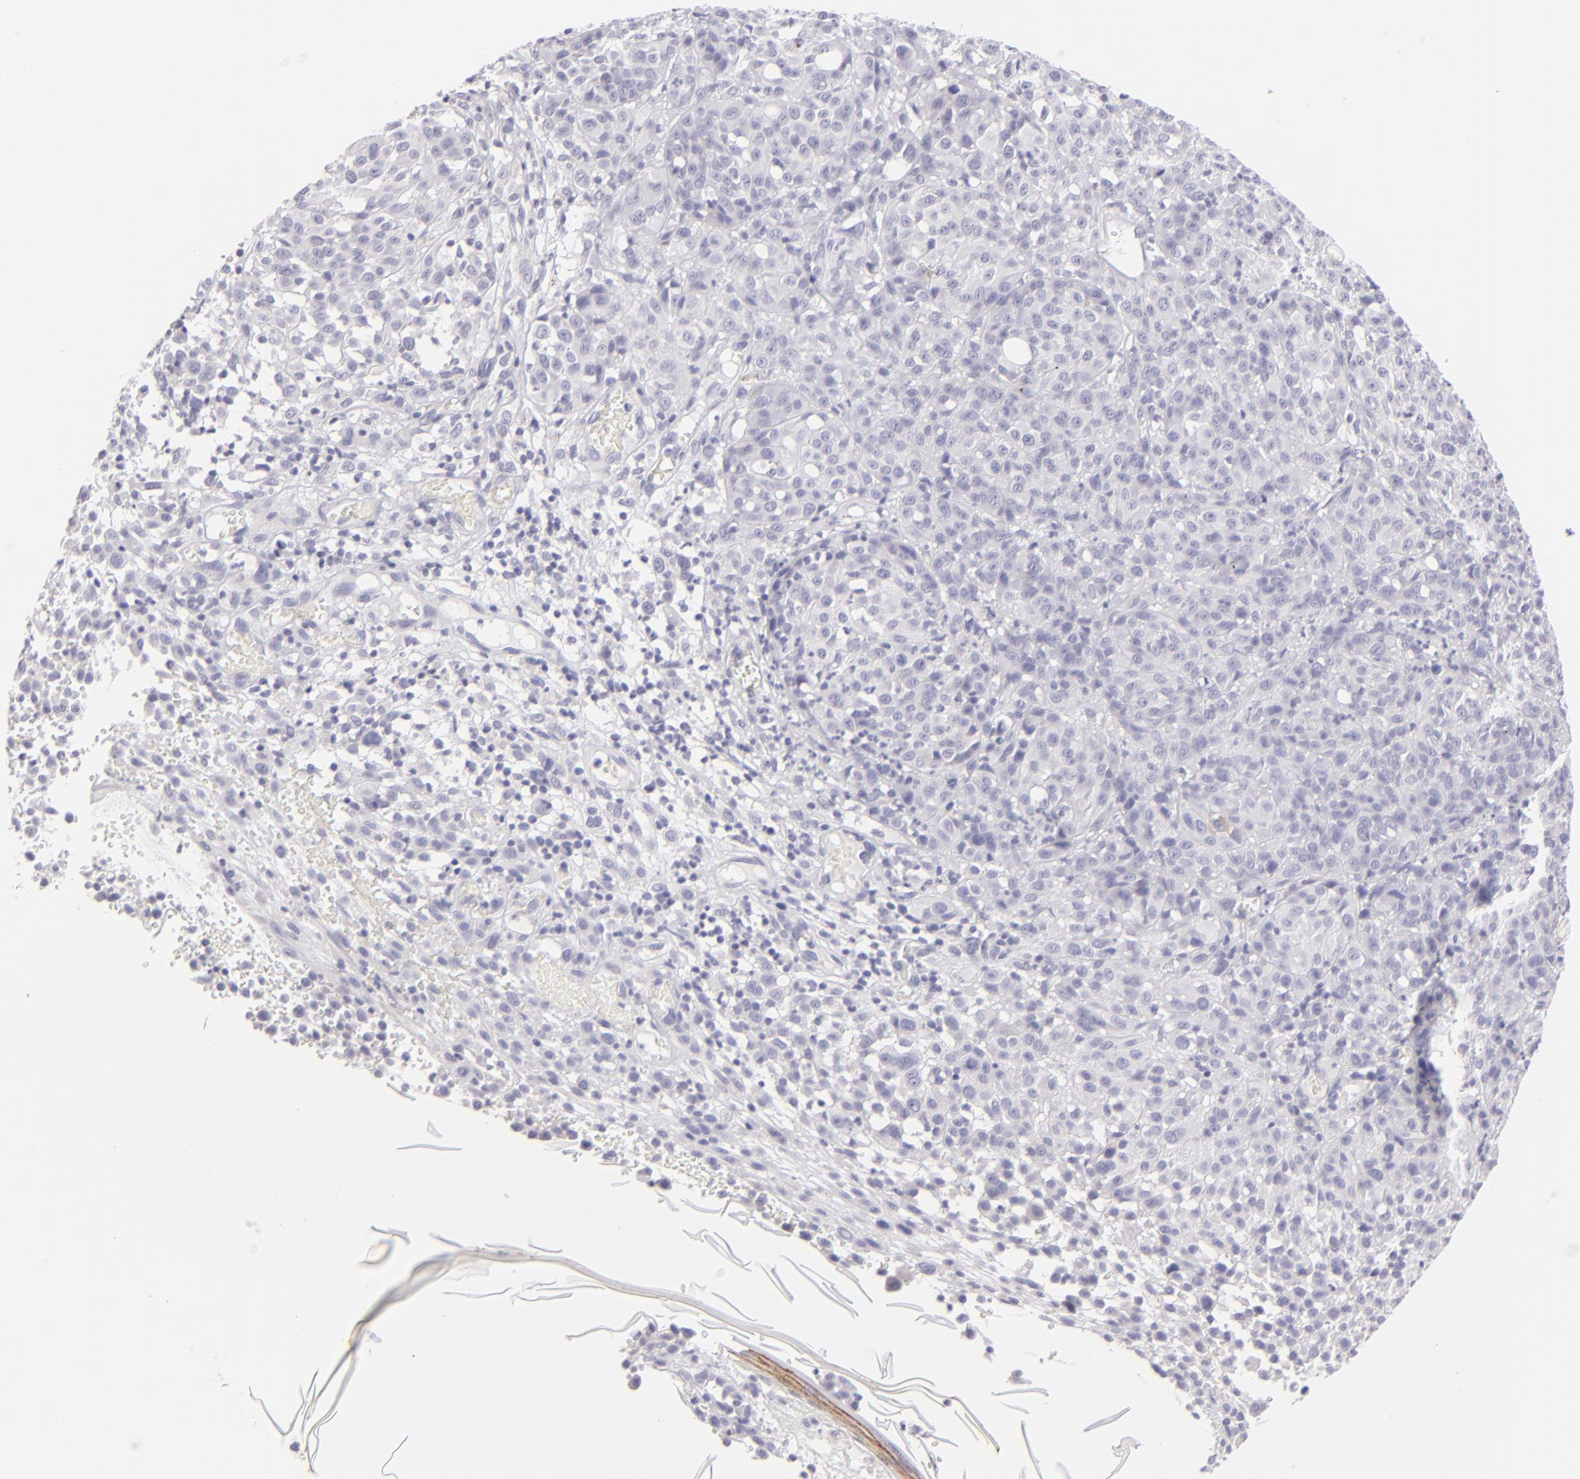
{"staining": {"intensity": "negative", "quantity": "none", "location": "none"}, "tissue": "melanoma", "cell_type": "Tumor cells", "image_type": "cancer", "snomed": [{"axis": "morphology", "description": "Malignant melanoma, NOS"}, {"axis": "topography", "description": "Skin"}], "caption": "This is an immunohistochemistry (IHC) micrograph of human malignant melanoma. There is no expression in tumor cells.", "gene": "CLDN4", "patient": {"sex": "female", "age": 49}}